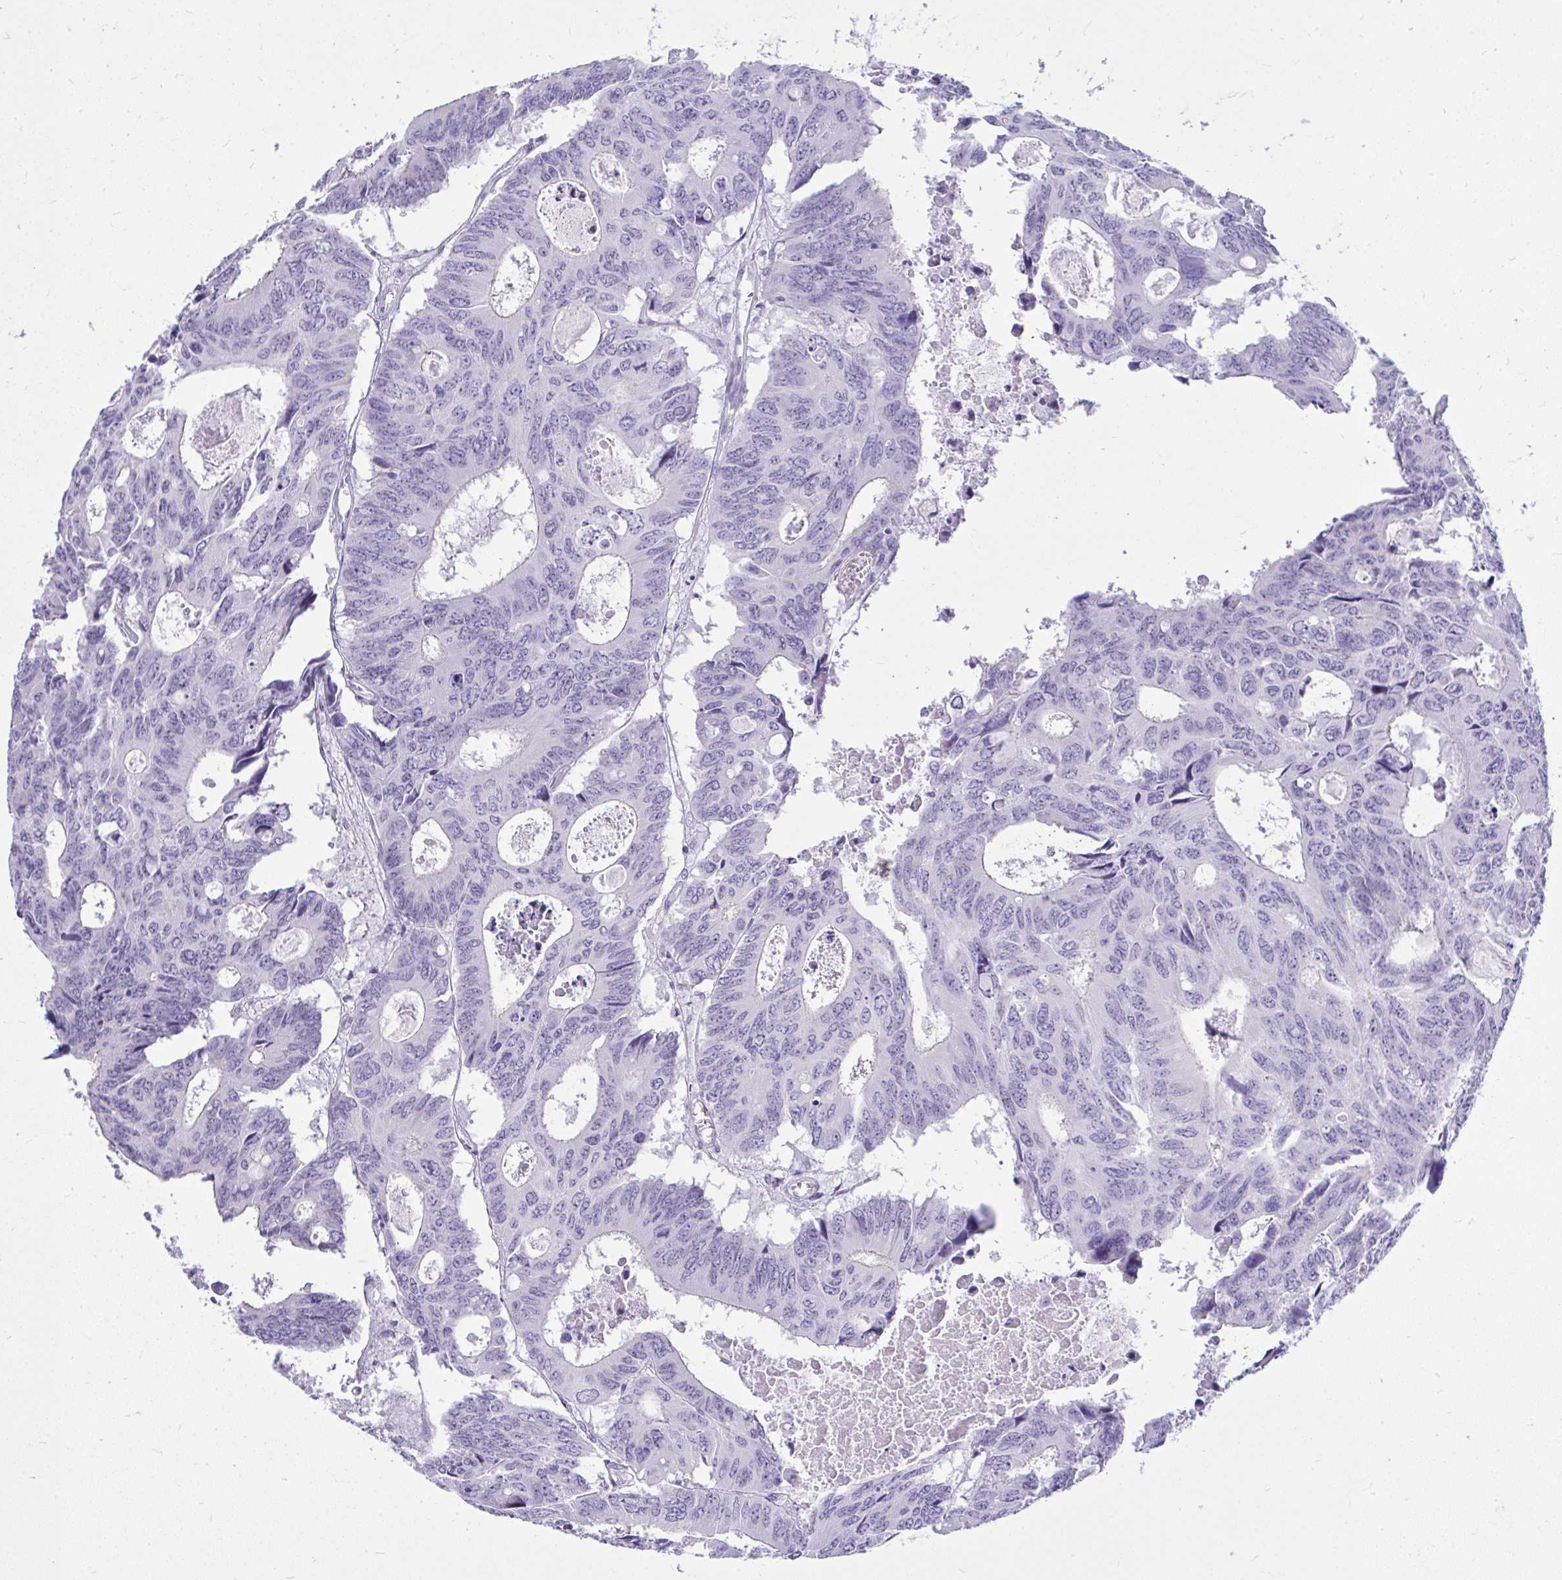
{"staining": {"intensity": "negative", "quantity": "none", "location": "none"}, "tissue": "colorectal cancer", "cell_type": "Tumor cells", "image_type": "cancer", "snomed": [{"axis": "morphology", "description": "Adenocarcinoma, NOS"}, {"axis": "topography", "description": "Rectum"}], "caption": "There is no significant expression in tumor cells of colorectal cancer. Brightfield microscopy of immunohistochemistry stained with DAB (brown) and hematoxylin (blue), captured at high magnification.", "gene": "PRM2", "patient": {"sex": "male", "age": 76}}